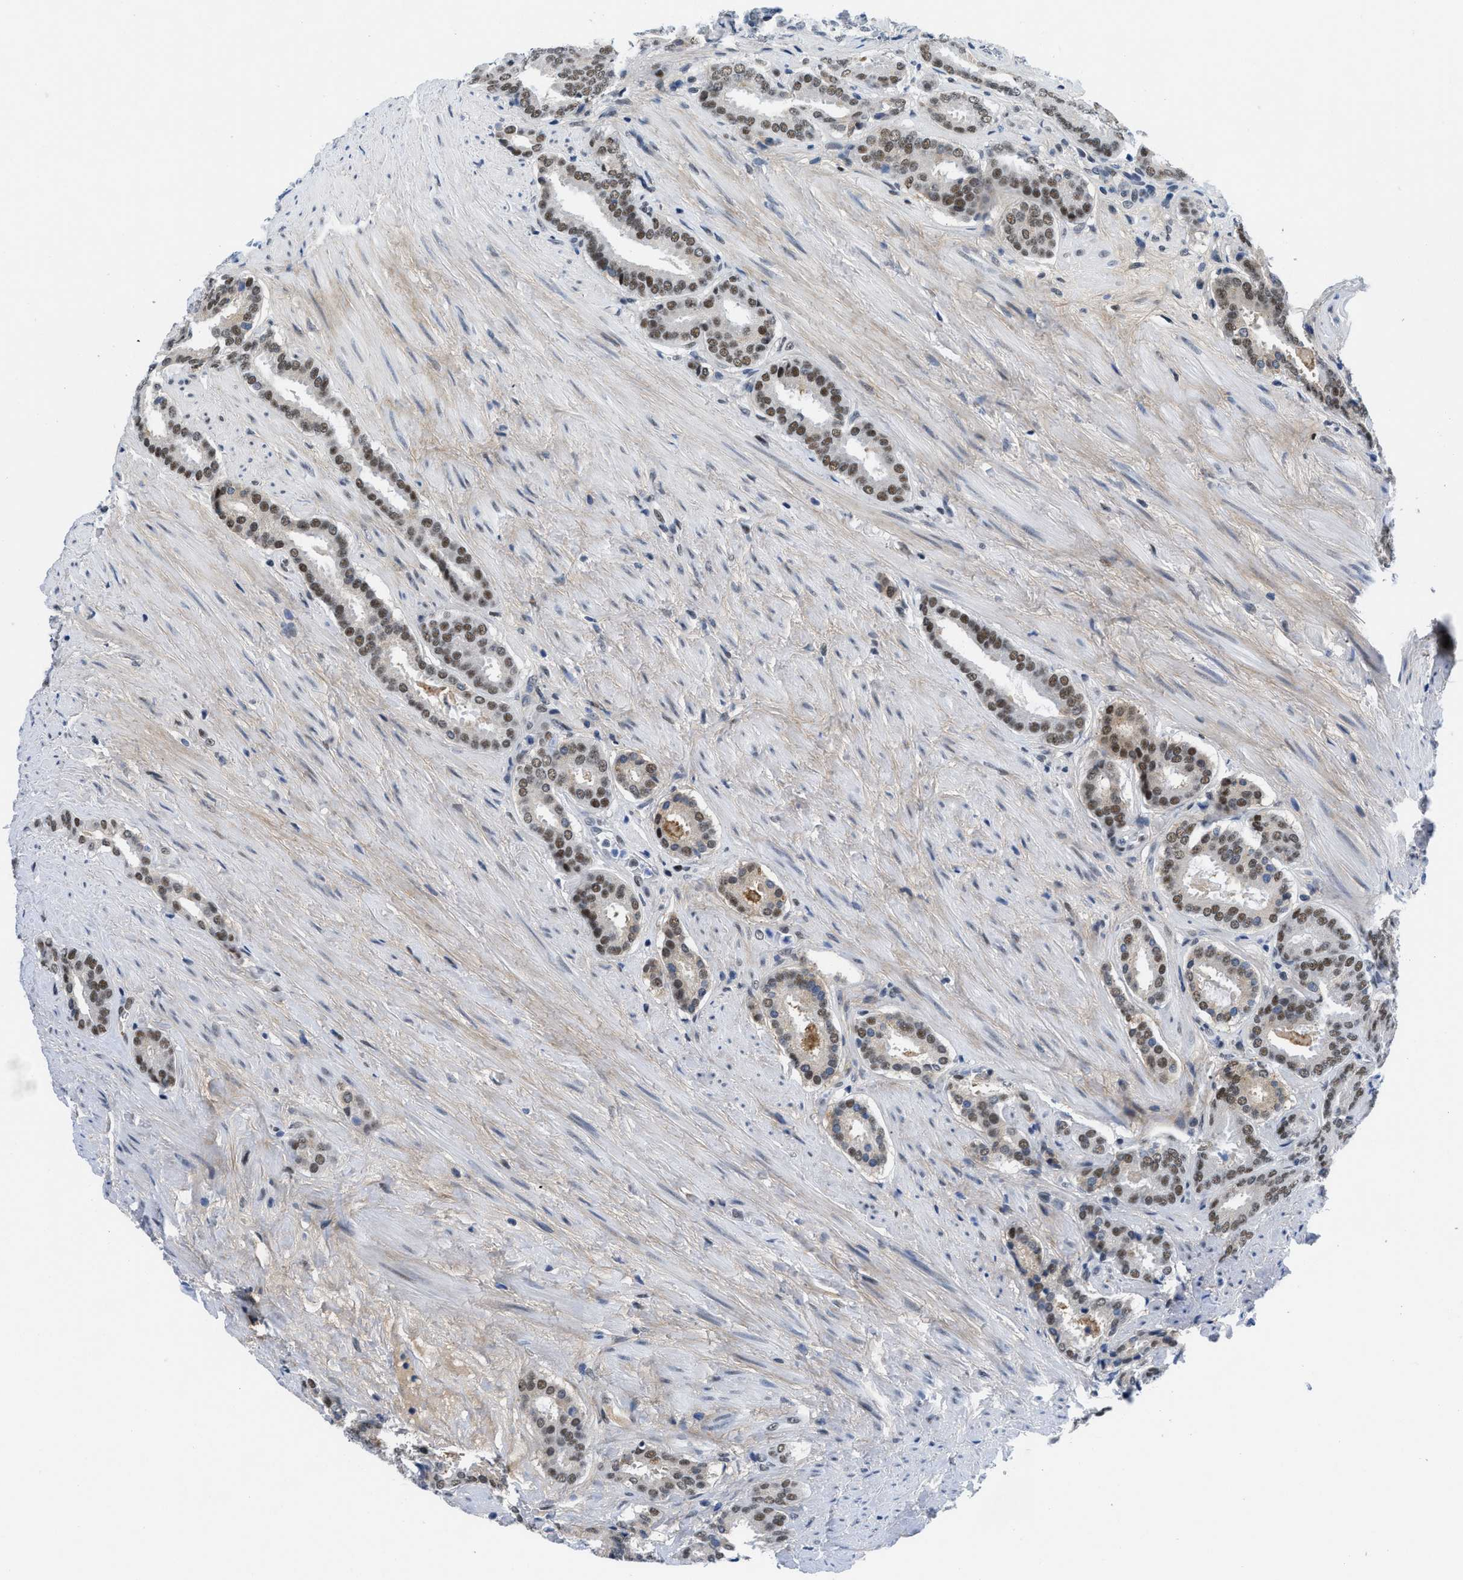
{"staining": {"intensity": "moderate", "quantity": ">75%", "location": "nuclear"}, "tissue": "prostate cancer", "cell_type": "Tumor cells", "image_type": "cancer", "snomed": [{"axis": "morphology", "description": "Adenocarcinoma, Low grade"}, {"axis": "topography", "description": "Prostate"}], "caption": "Prostate cancer (low-grade adenocarcinoma) stained for a protein (brown) shows moderate nuclear positive staining in about >75% of tumor cells.", "gene": "SMARCAD1", "patient": {"sex": "male", "age": 69}}